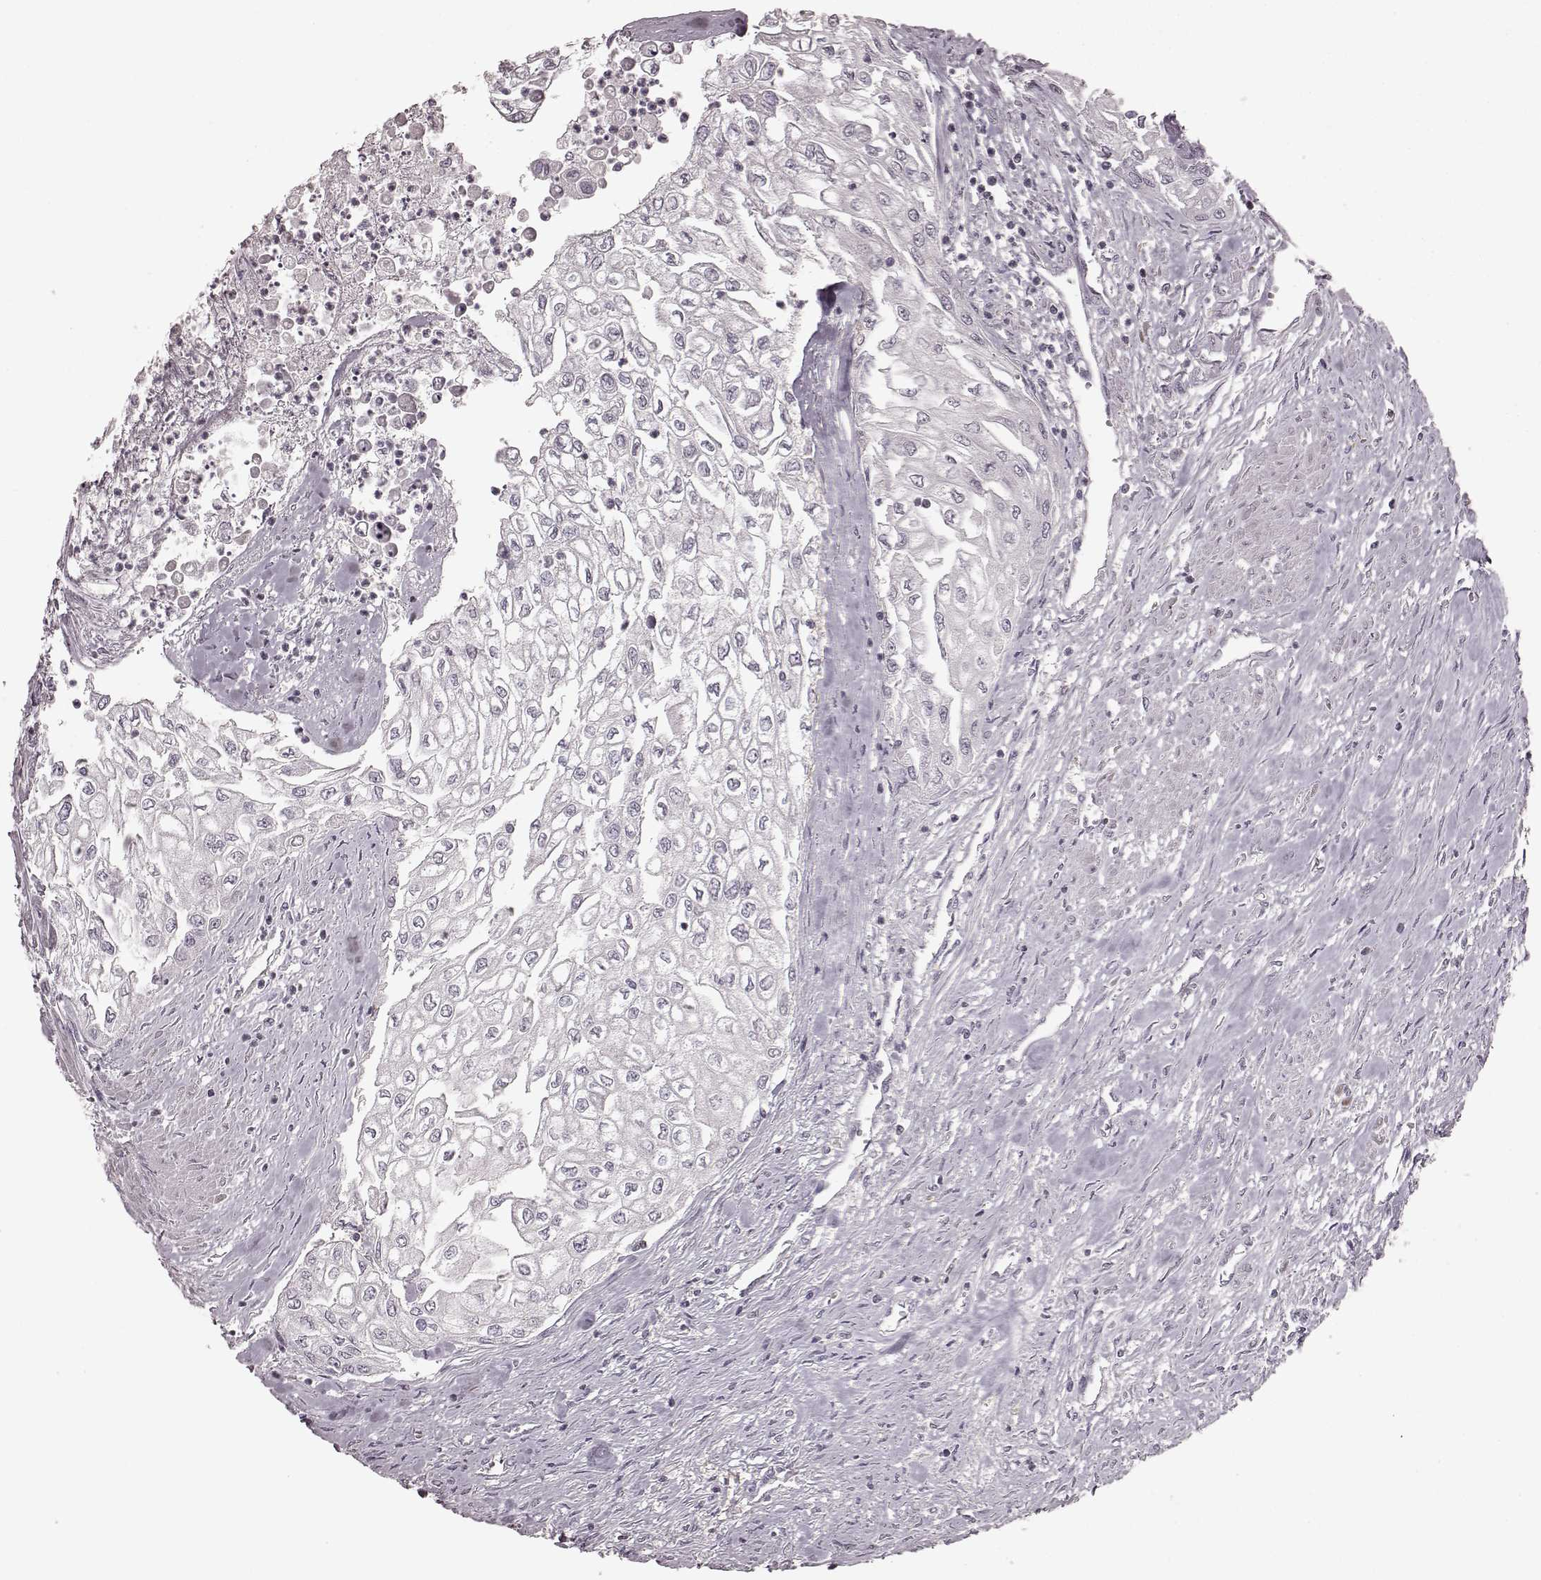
{"staining": {"intensity": "negative", "quantity": "none", "location": "none"}, "tissue": "urothelial cancer", "cell_type": "Tumor cells", "image_type": "cancer", "snomed": [{"axis": "morphology", "description": "Urothelial carcinoma, High grade"}, {"axis": "topography", "description": "Urinary bladder"}], "caption": "Tumor cells are negative for brown protein staining in urothelial carcinoma (high-grade). The staining is performed using DAB brown chromogen with nuclei counter-stained in using hematoxylin.", "gene": "CD28", "patient": {"sex": "male", "age": 62}}